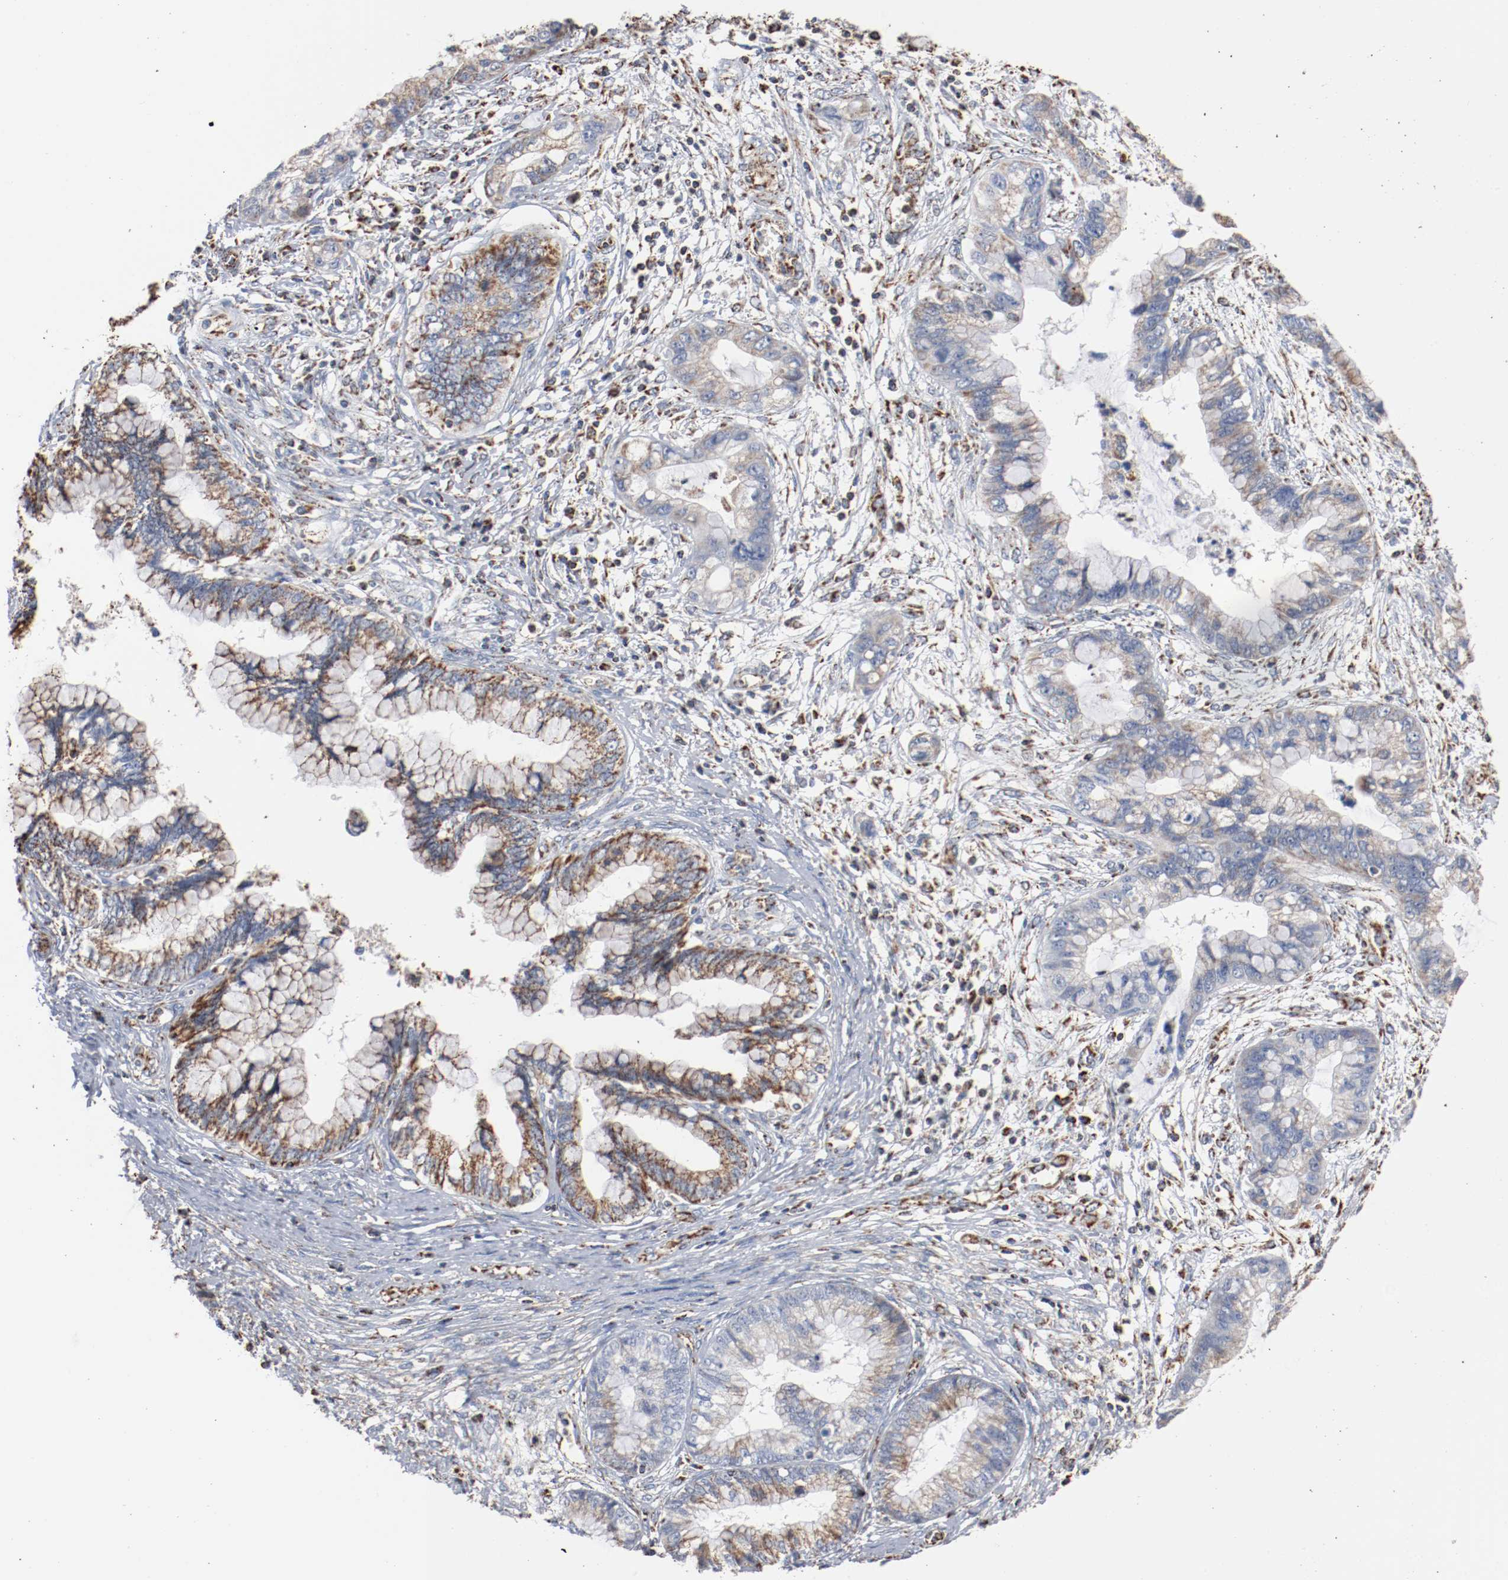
{"staining": {"intensity": "moderate", "quantity": "25%-75%", "location": "cytoplasmic/membranous"}, "tissue": "cervical cancer", "cell_type": "Tumor cells", "image_type": "cancer", "snomed": [{"axis": "morphology", "description": "Adenocarcinoma, NOS"}, {"axis": "topography", "description": "Cervix"}], "caption": "Immunohistochemical staining of human cervical cancer (adenocarcinoma) reveals medium levels of moderate cytoplasmic/membranous protein staining in about 25%-75% of tumor cells. (DAB (3,3'-diaminobenzidine) IHC with brightfield microscopy, high magnification).", "gene": "NDUFS4", "patient": {"sex": "female", "age": 44}}